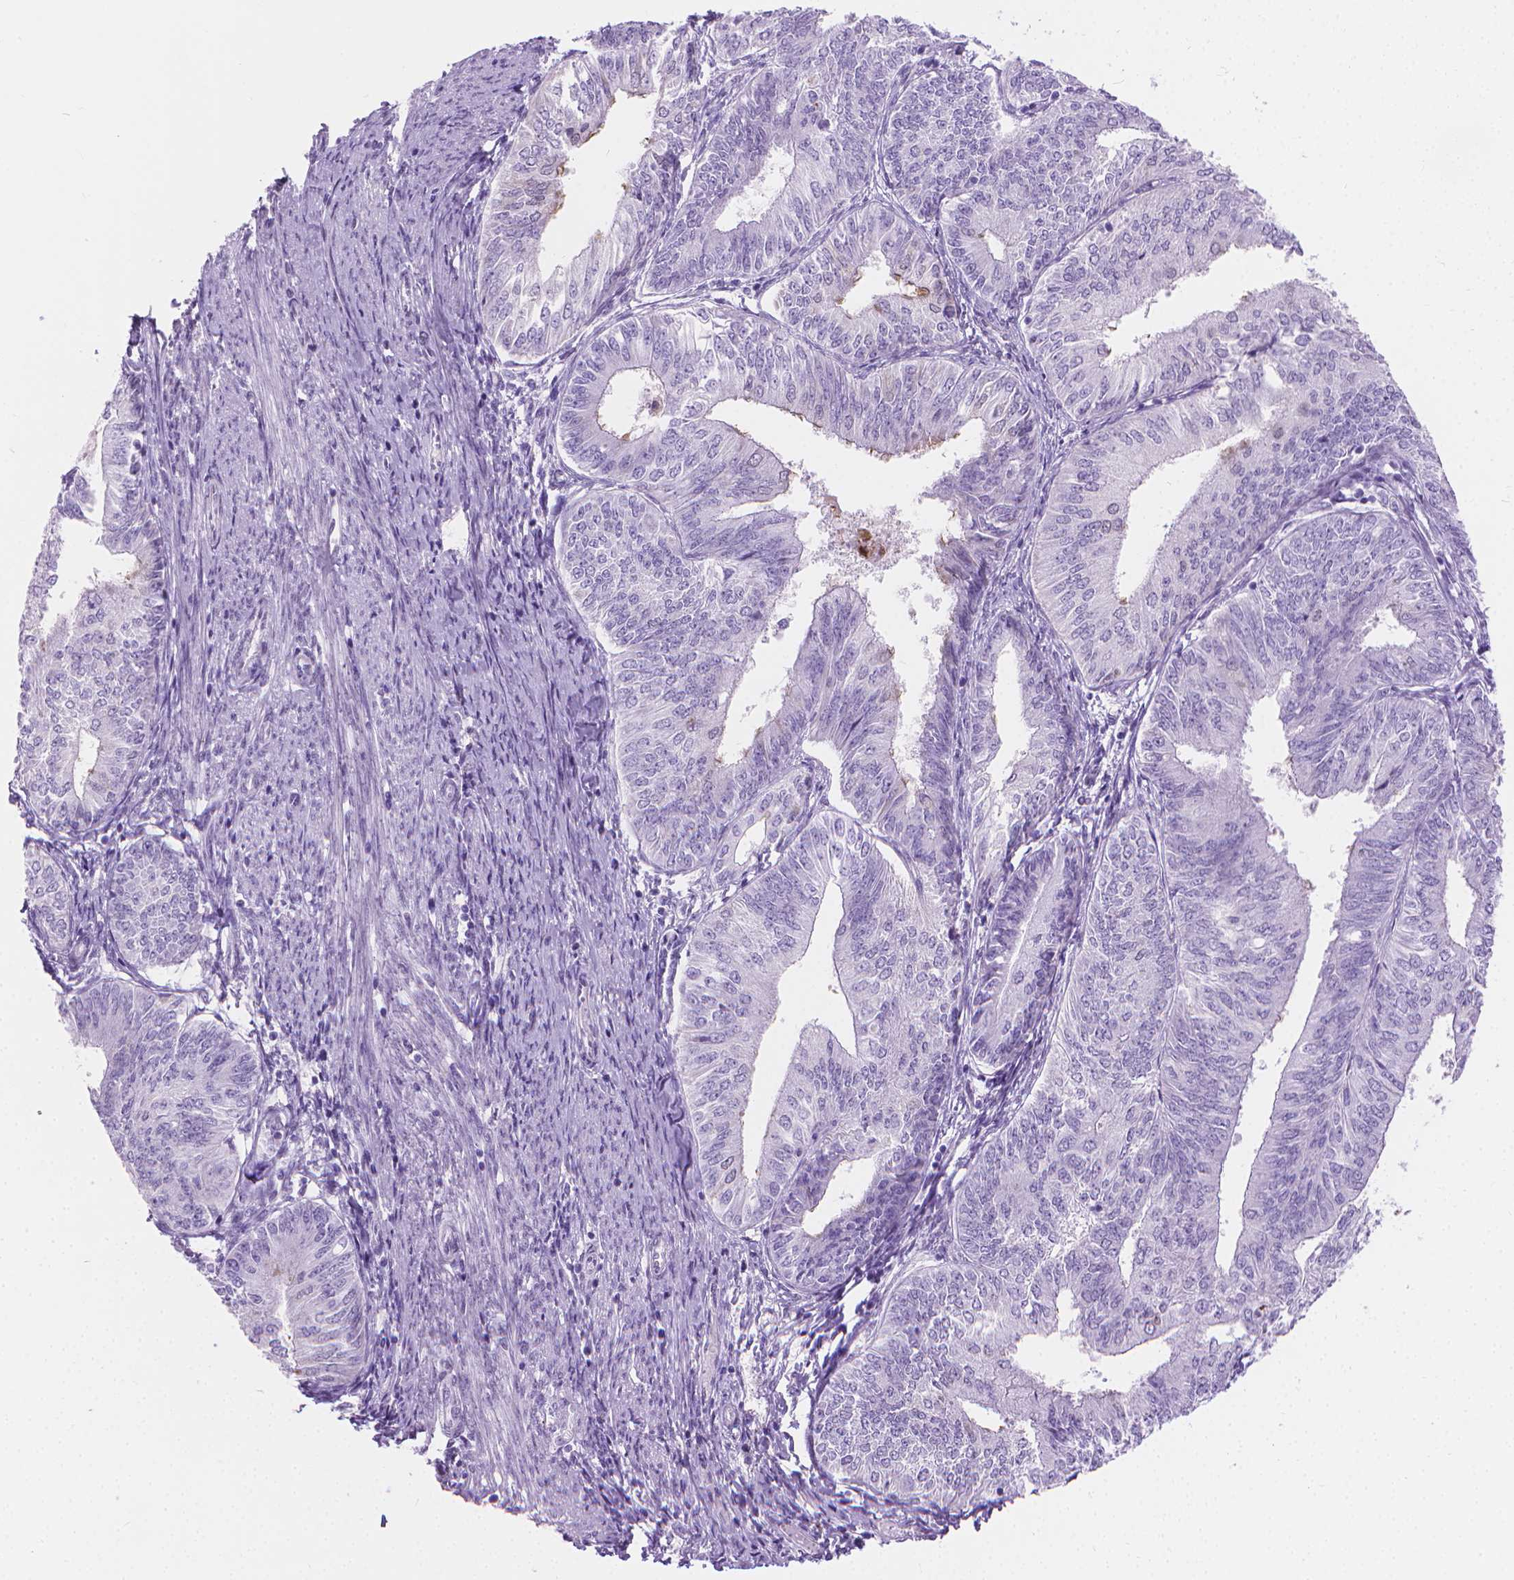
{"staining": {"intensity": "negative", "quantity": "none", "location": "none"}, "tissue": "endometrial cancer", "cell_type": "Tumor cells", "image_type": "cancer", "snomed": [{"axis": "morphology", "description": "Adenocarcinoma, NOS"}, {"axis": "topography", "description": "Endometrium"}], "caption": "Histopathology image shows no protein expression in tumor cells of endometrial cancer (adenocarcinoma) tissue.", "gene": "CFAP52", "patient": {"sex": "female", "age": 58}}